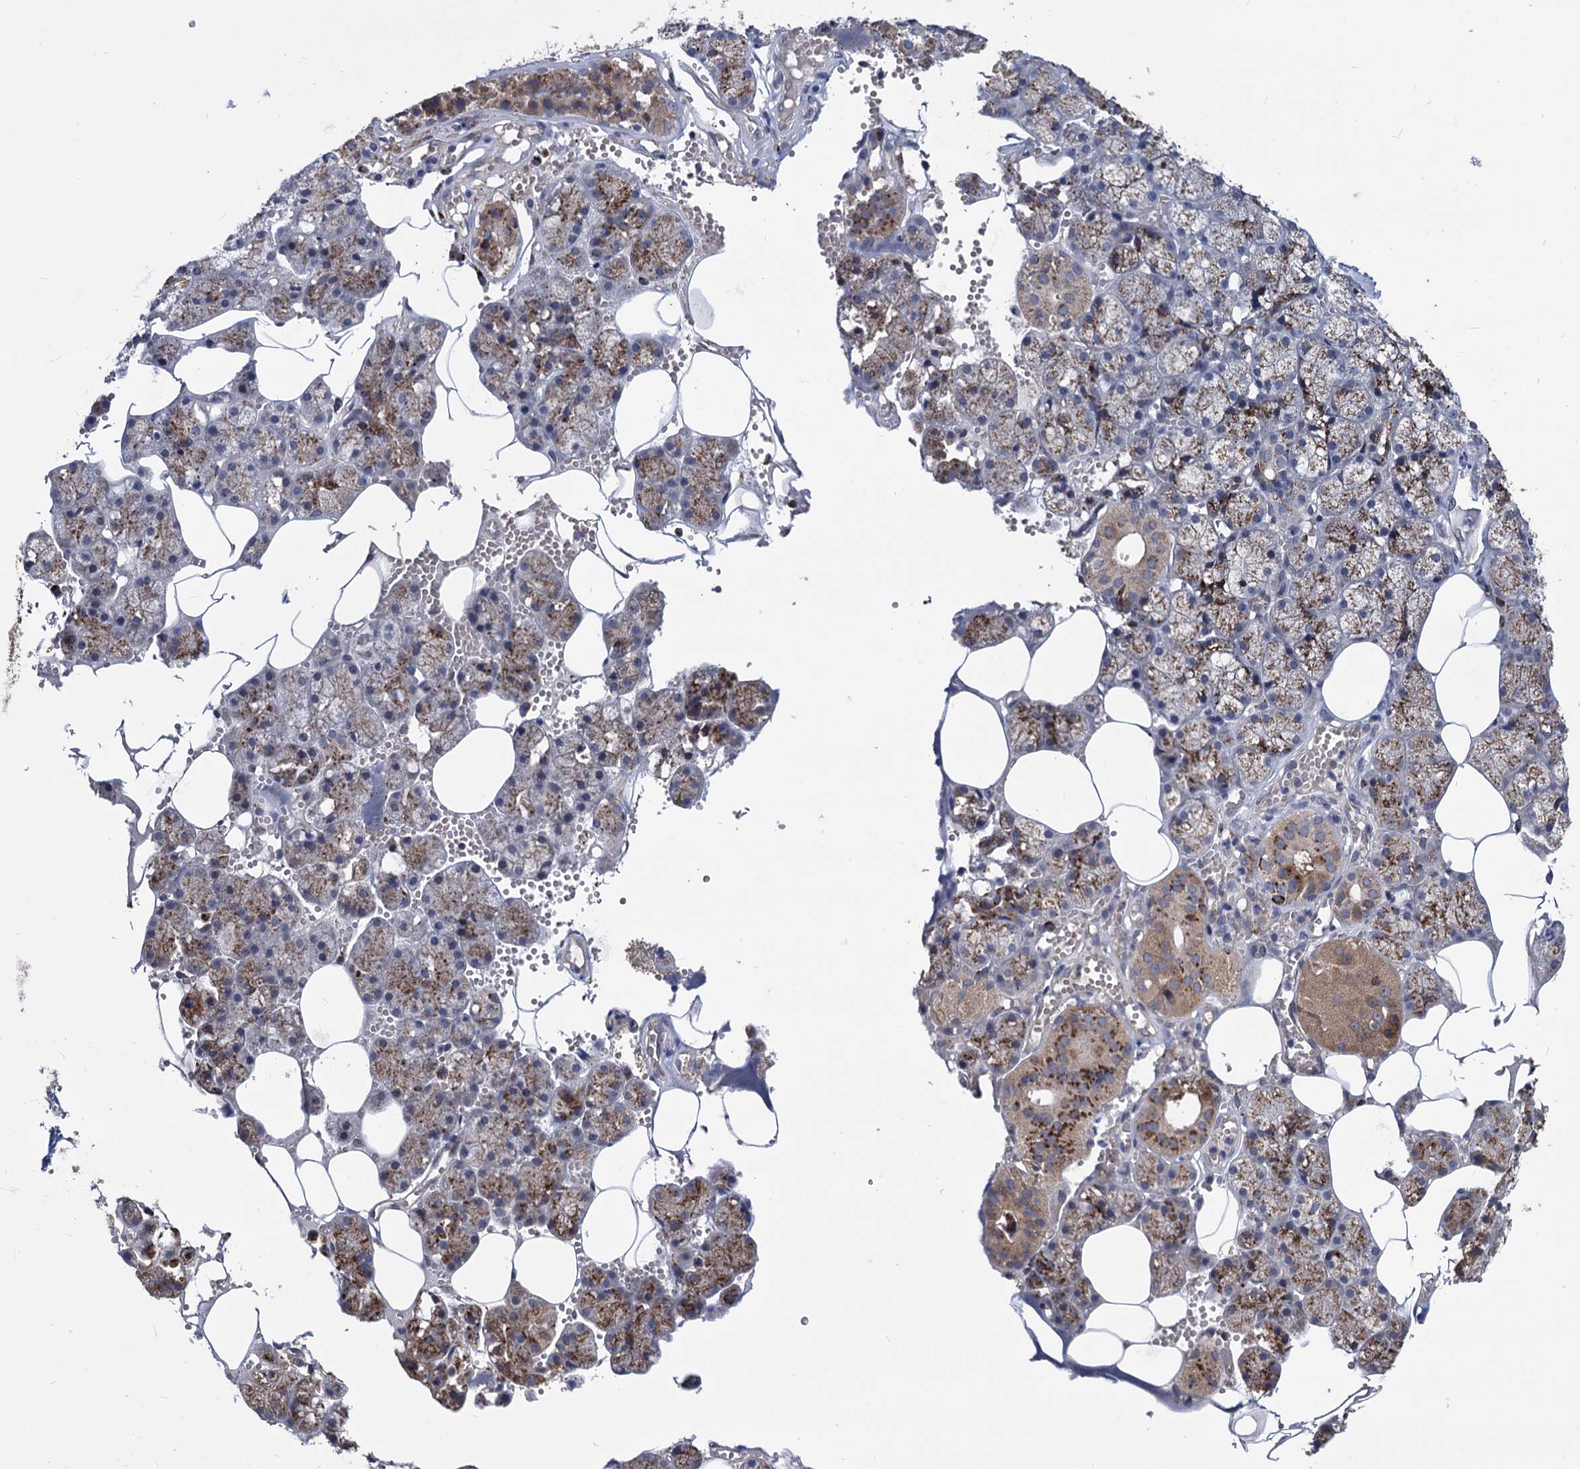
{"staining": {"intensity": "moderate", "quantity": ">75%", "location": "cytoplasmic/membranous"}, "tissue": "salivary gland", "cell_type": "Glandular cells", "image_type": "normal", "snomed": [{"axis": "morphology", "description": "Normal tissue, NOS"}, {"axis": "topography", "description": "Salivary gland"}], "caption": "Moderate cytoplasmic/membranous expression is present in approximately >75% of glandular cells in unremarkable salivary gland.", "gene": "SMAGP", "patient": {"sex": "male", "age": 62}}